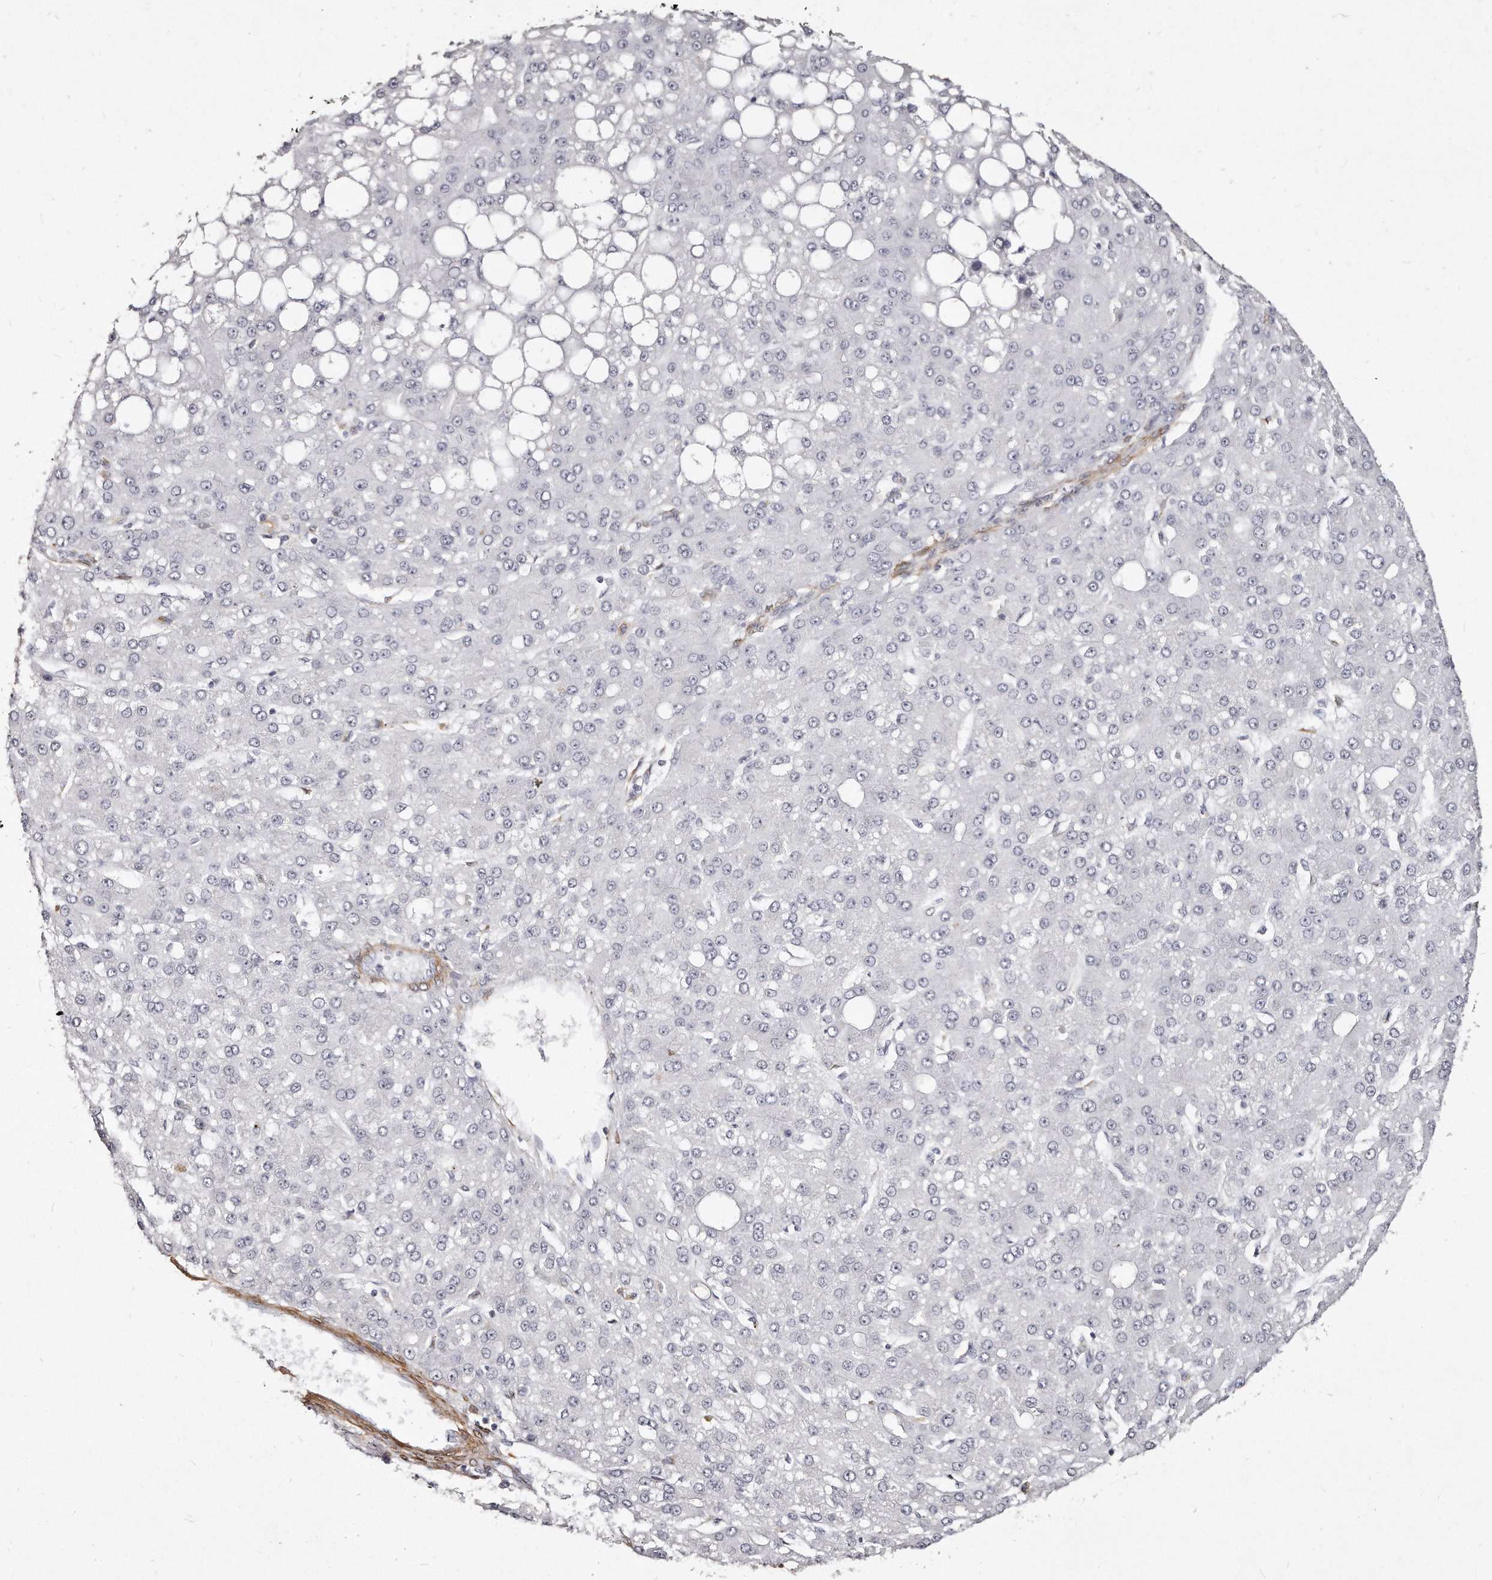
{"staining": {"intensity": "negative", "quantity": "none", "location": "none"}, "tissue": "liver cancer", "cell_type": "Tumor cells", "image_type": "cancer", "snomed": [{"axis": "morphology", "description": "Carcinoma, Hepatocellular, NOS"}, {"axis": "topography", "description": "Liver"}], "caption": "The photomicrograph demonstrates no staining of tumor cells in hepatocellular carcinoma (liver).", "gene": "LMOD1", "patient": {"sex": "male", "age": 67}}